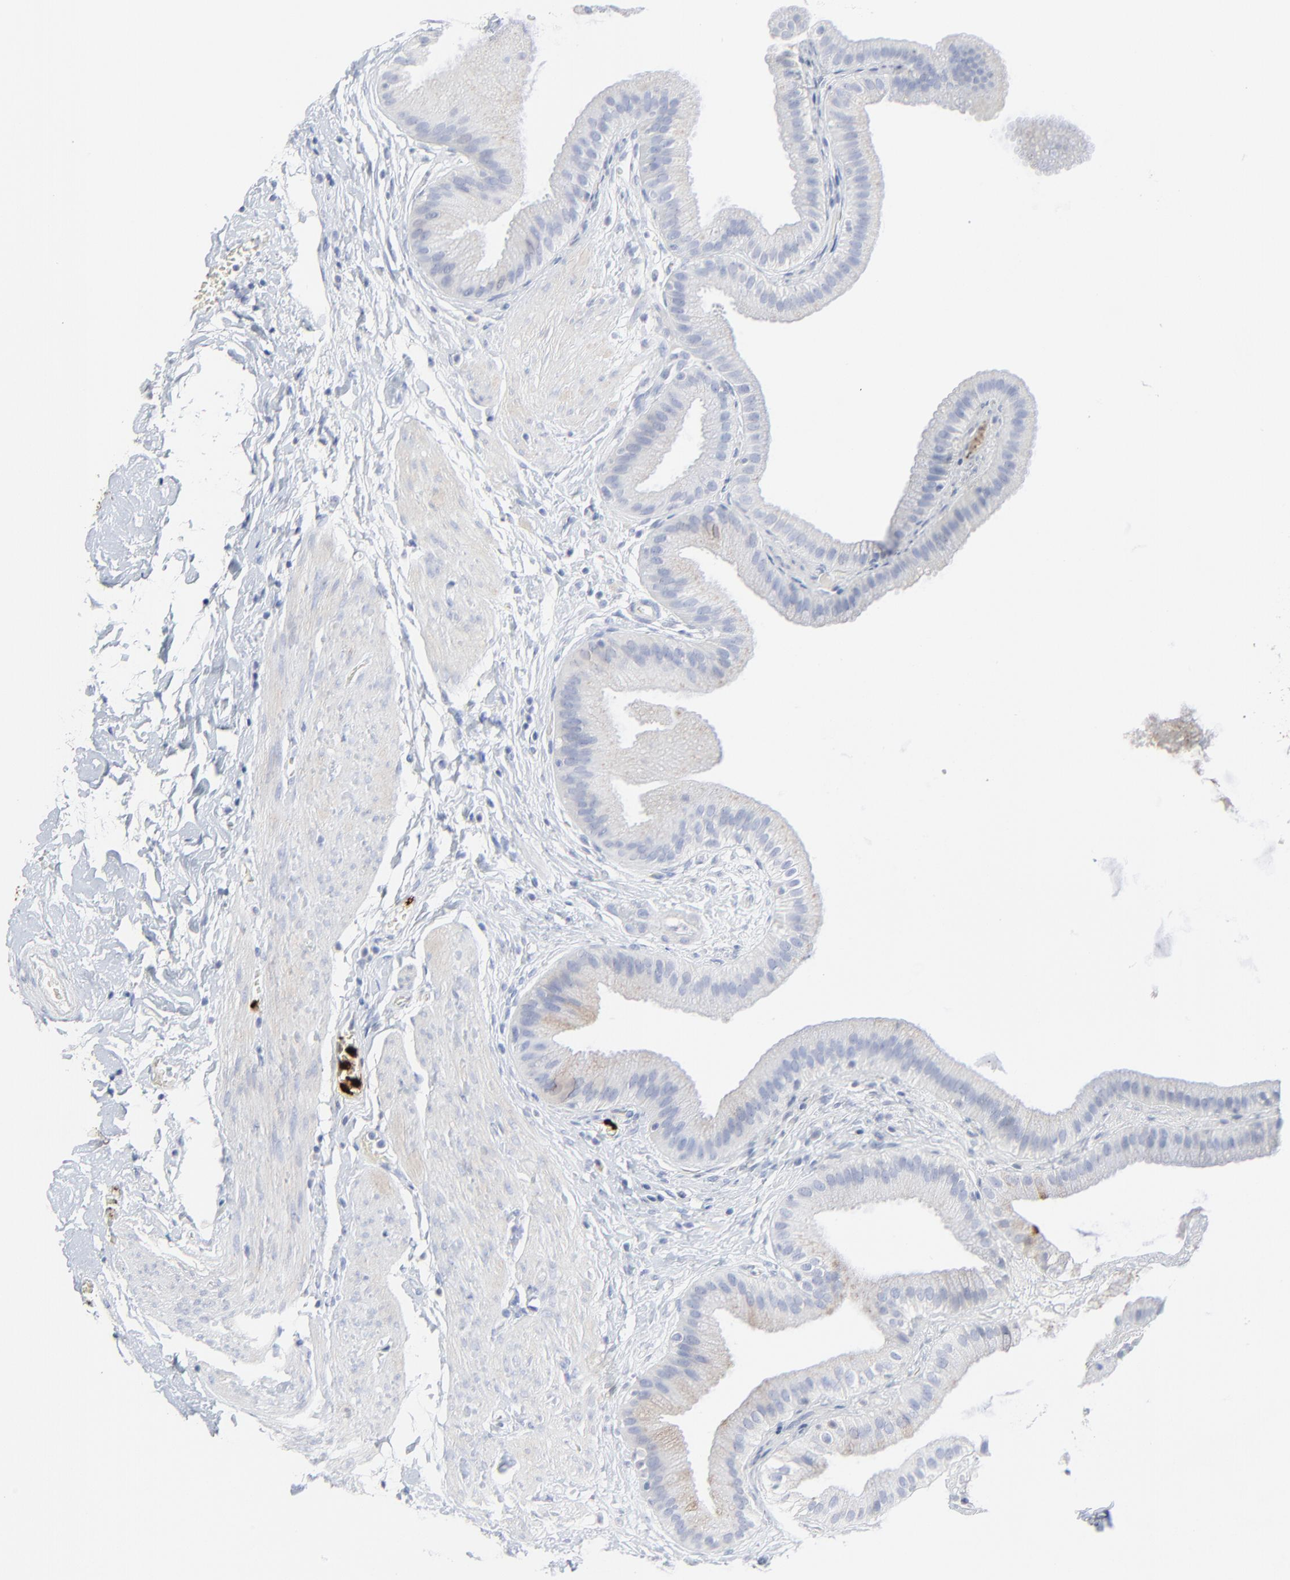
{"staining": {"intensity": "negative", "quantity": "none", "location": "none"}, "tissue": "gallbladder", "cell_type": "Glandular cells", "image_type": "normal", "snomed": [{"axis": "morphology", "description": "Normal tissue, NOS"}, {"axis": "topography", "description": "Gallbladder"}], "caption": "Glandular cells show no significant expression in normal gallbladder. (Immunohistochemistry (ihc), brightfield microscopy, high magnification).", "gene": "LCN2", "patient": {"sex": "female", "age": 63}}